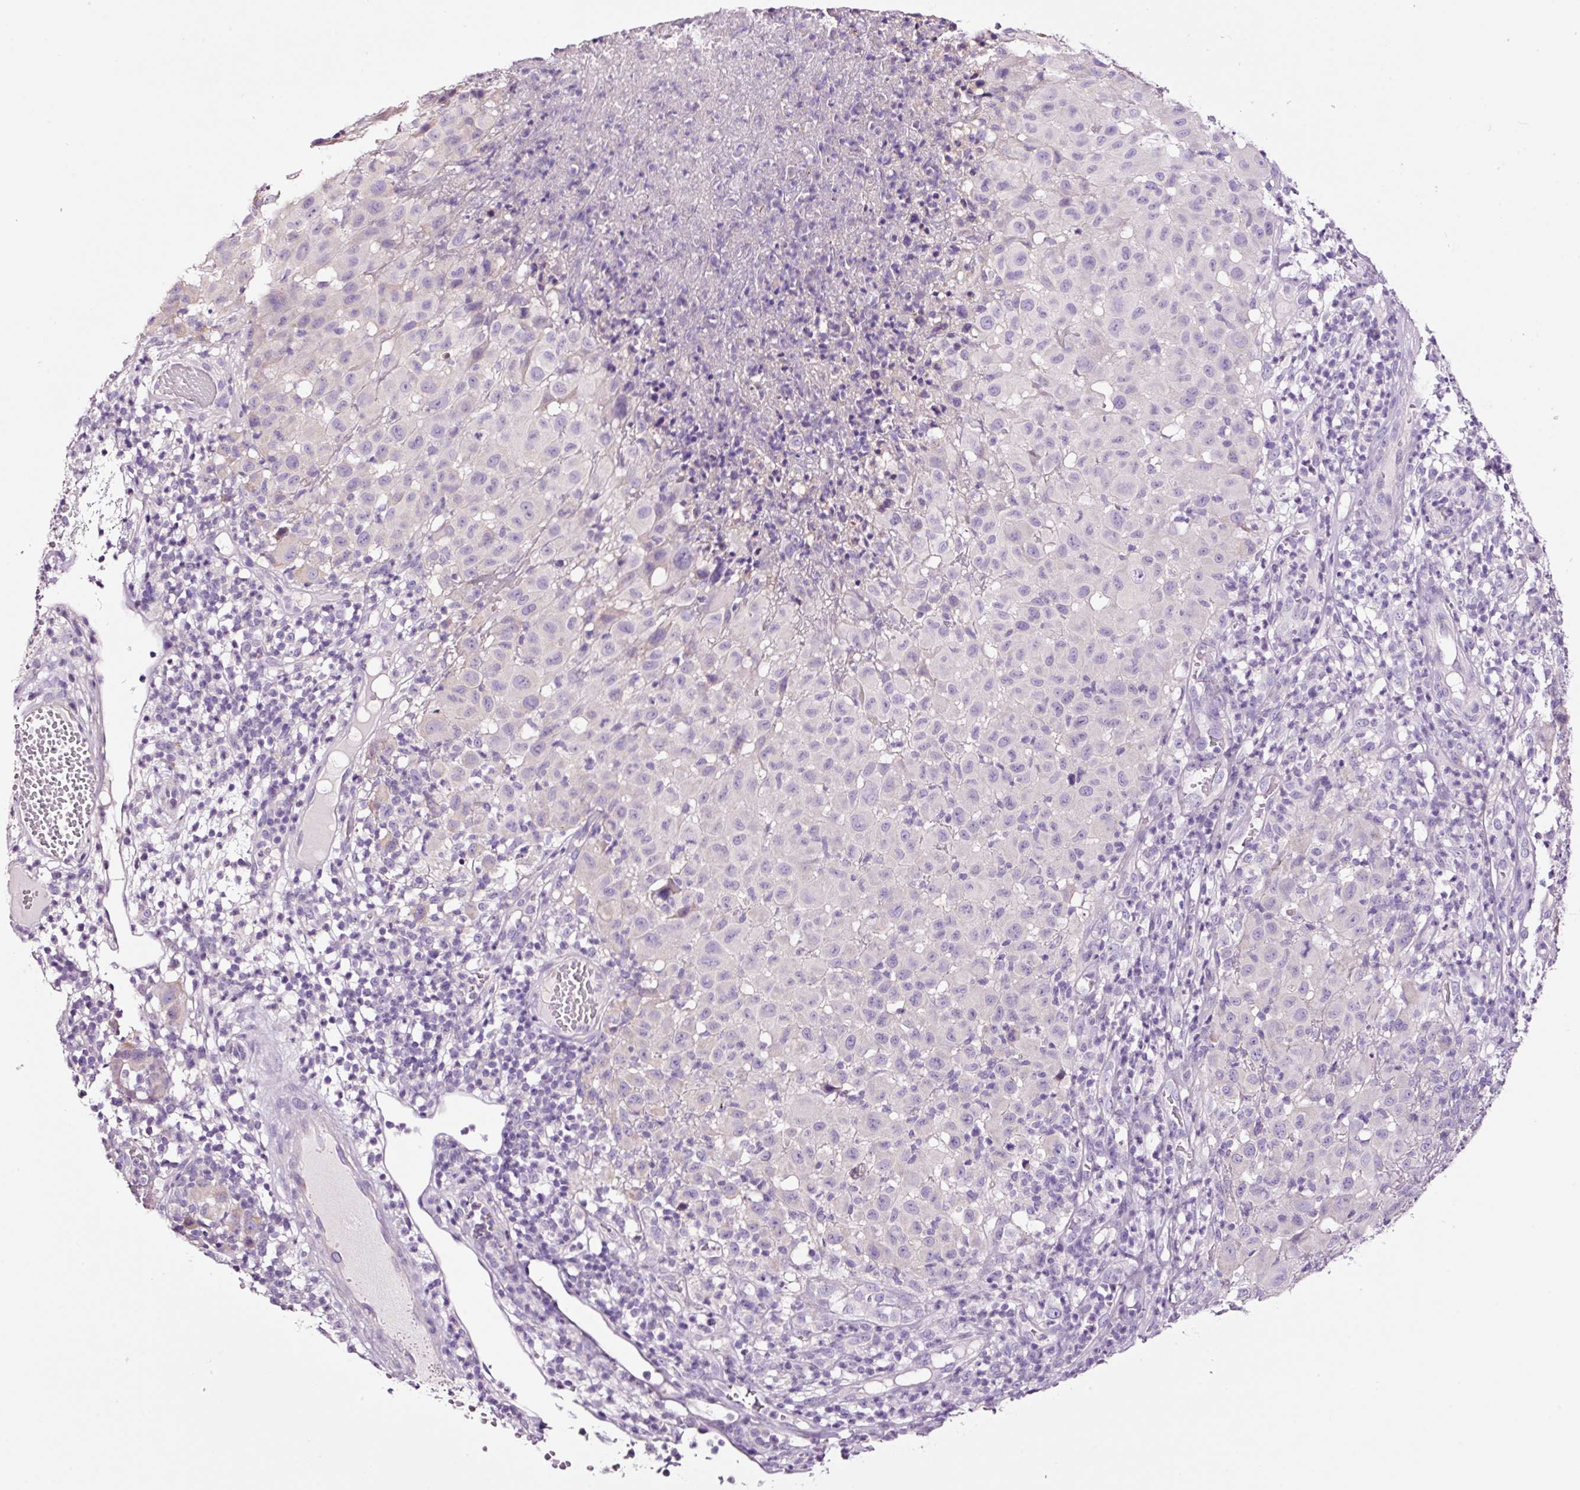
{"staining": {"intensity": "negative", "quantity": "none", "location": "none"}, "tissue": "melanoma", "cell_type": "Tumor cells", "image_type": "cancer", "snomed": [{"axis": "morphology", "description": "Malignant melanoma, NOS"}, {"axis": "topography", "description": "Skin"}], "caption": "Immunohistochemical staining of human malignant melanoma reveals no significant expression in tumor cells.", "gene": "PAM", "patient": {"sex": "male", "age": 73}}